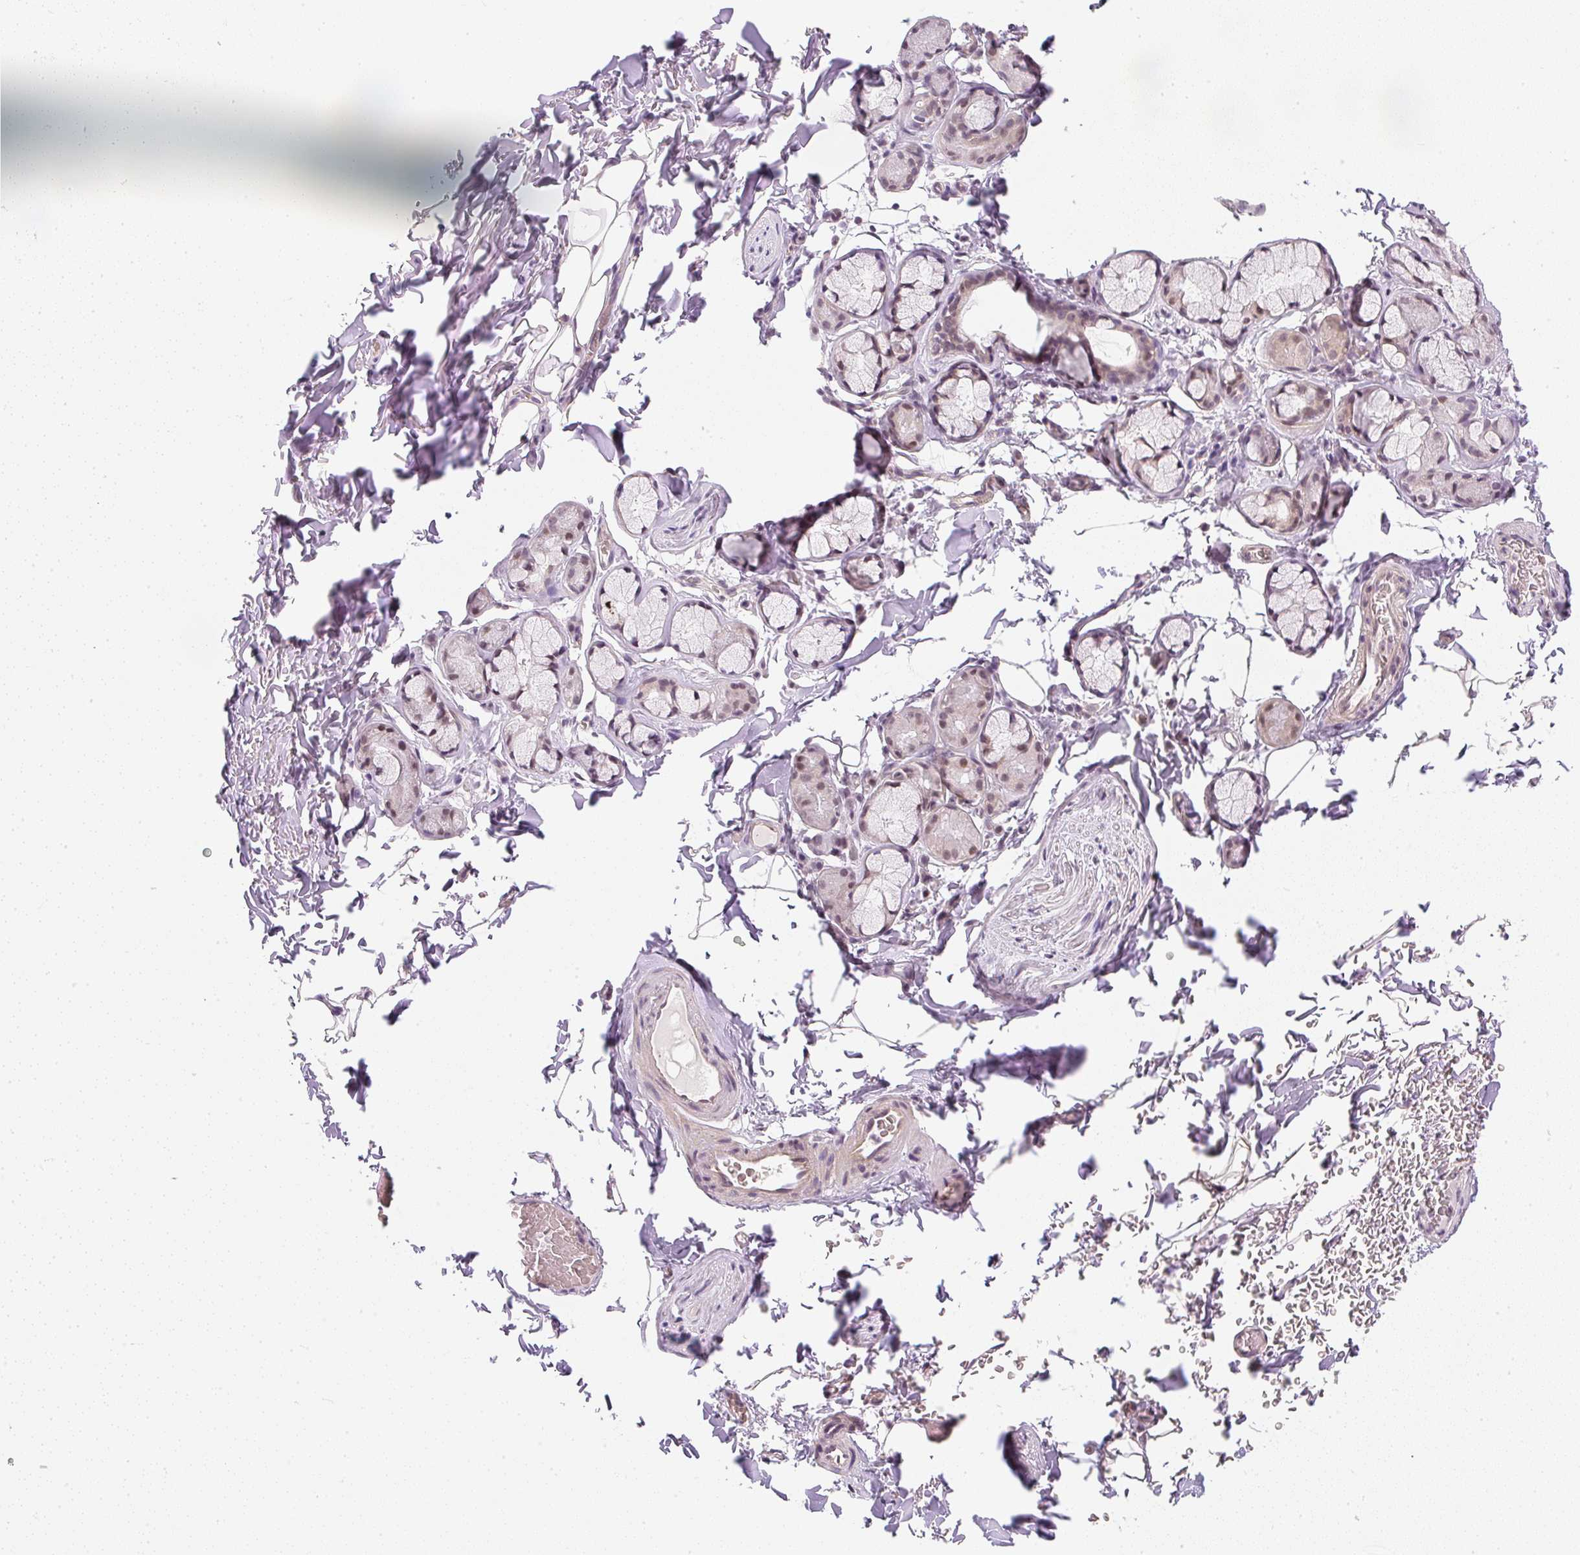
{"staining": {"intensity": "negative", "quantity": "none", "location": "none"}, "tissue": "adipose tissue", "cell_type": "Adipocytes", "image_type": "normal", "snomed": [{"axis": "morphology", "description": "Normal tissue, NOS"}, {"axis": "topography", "description": "Cartilage tissue"}, {"axis": "topography", "description": "Bronchus"}, {"axis": "topography", "description": "Peripheral nerve tissue"}], "caption": "Immunohistochemical staining of benign adipose tissue displays no significant positivity in adipocytes. (DAB (3,3'-diaminobenzidine) IHC with hematoxylin counter stain).", "gene": "DPPA4", "patient": {"sex": "male", "age": 67}}